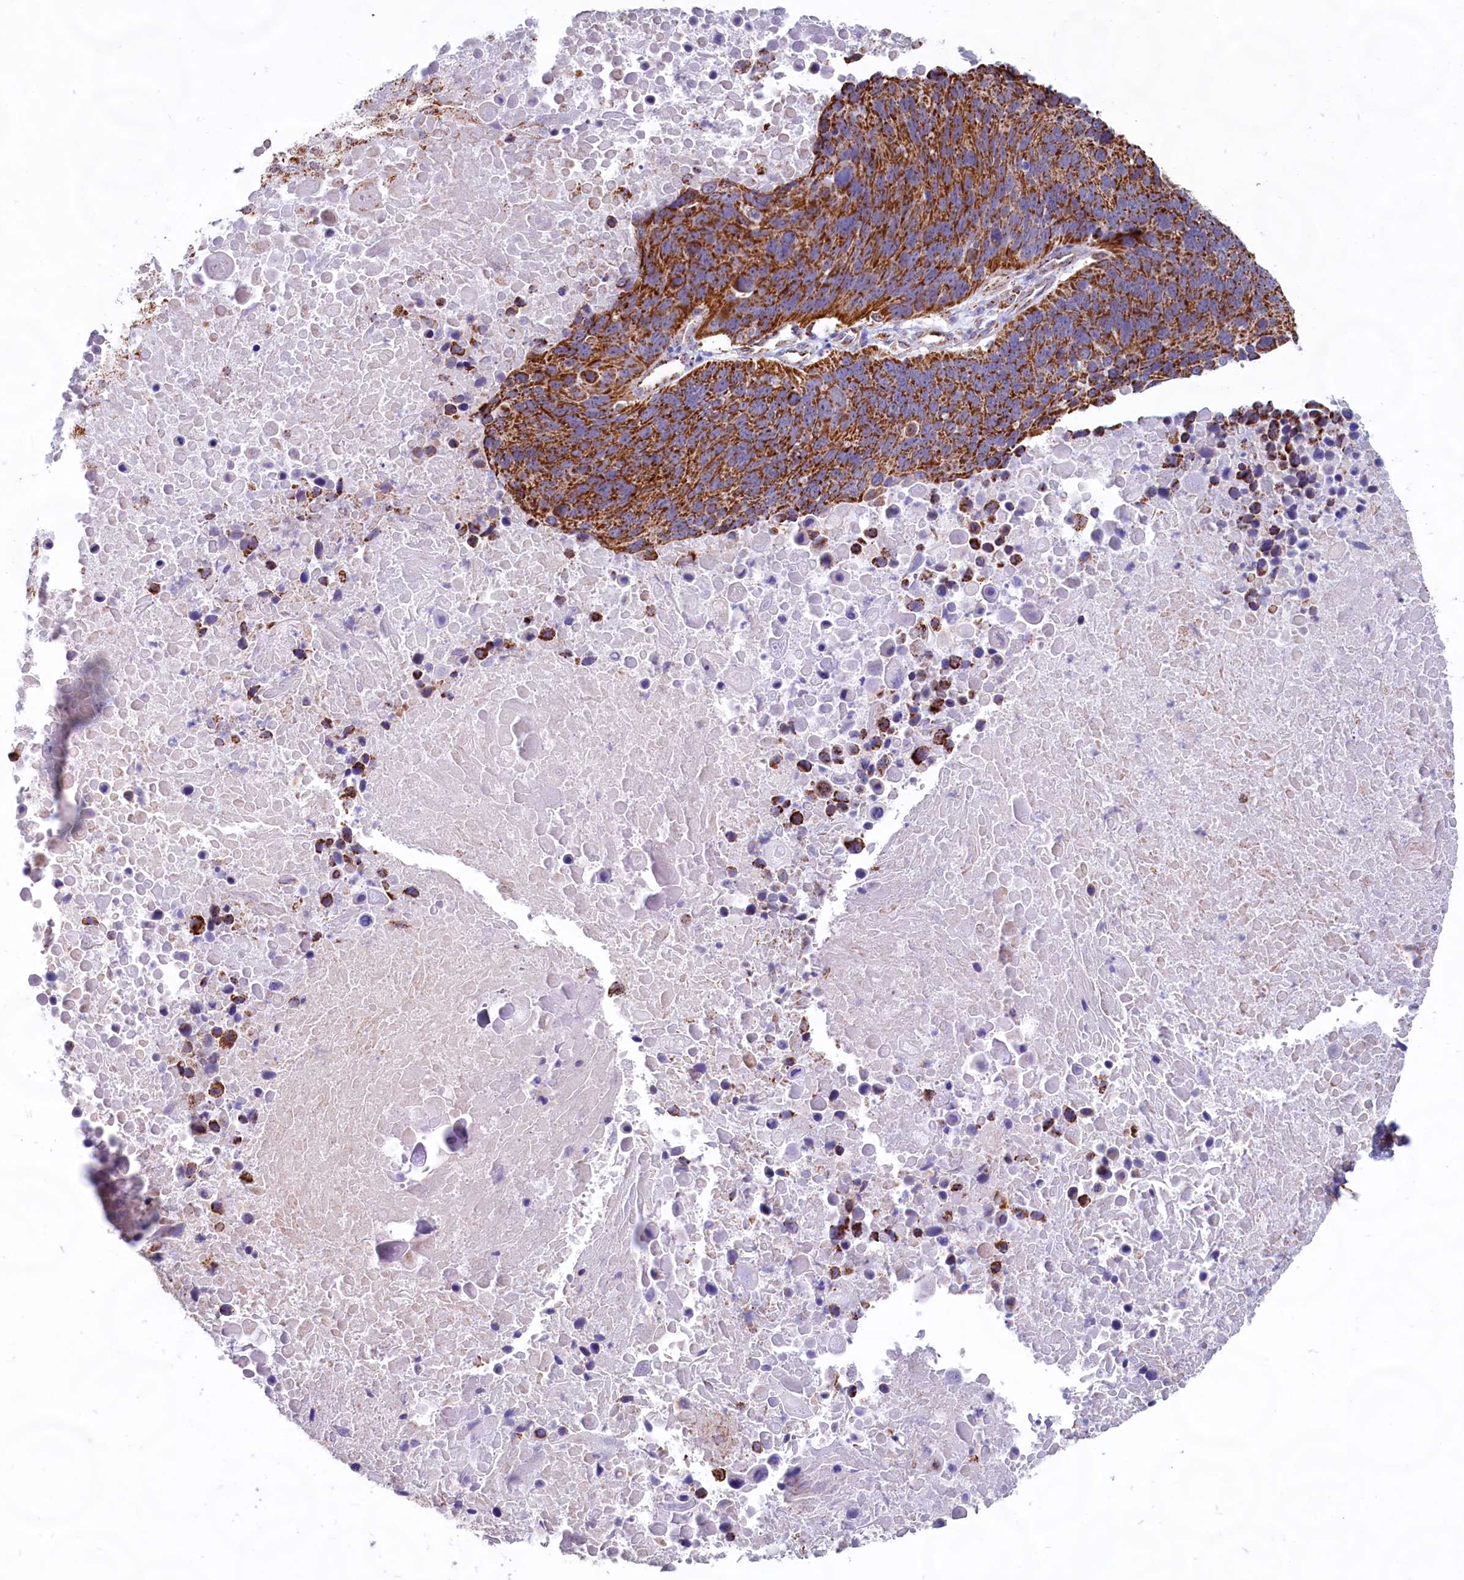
{"staining": {"intensity": "strong", "quantity": ">75%", "location": "cytoplasmic/membranous"}, "tissue": "lung cancer", "cell_type": "Tumor cells", "image_type": "cancer", "snomed": [{"axis": "morphology", "description": "Normal tissue, NOS"}, {"axis": "morphology", "description": "Squamous cell carcinoma, NOS"}, {"axis": "topography", "description": "Lymph node"}, {"axis": "topography", "description": "Lung"}], "caption": "Lung squamous cell carcinoma tissue exhibits strong cytoplasmic/membranous expression in approximately >75% of tumor cells, visualized by immunohistochemistry.", "gene": "C1D", "patient": {"sex": "male", "age": 66}}